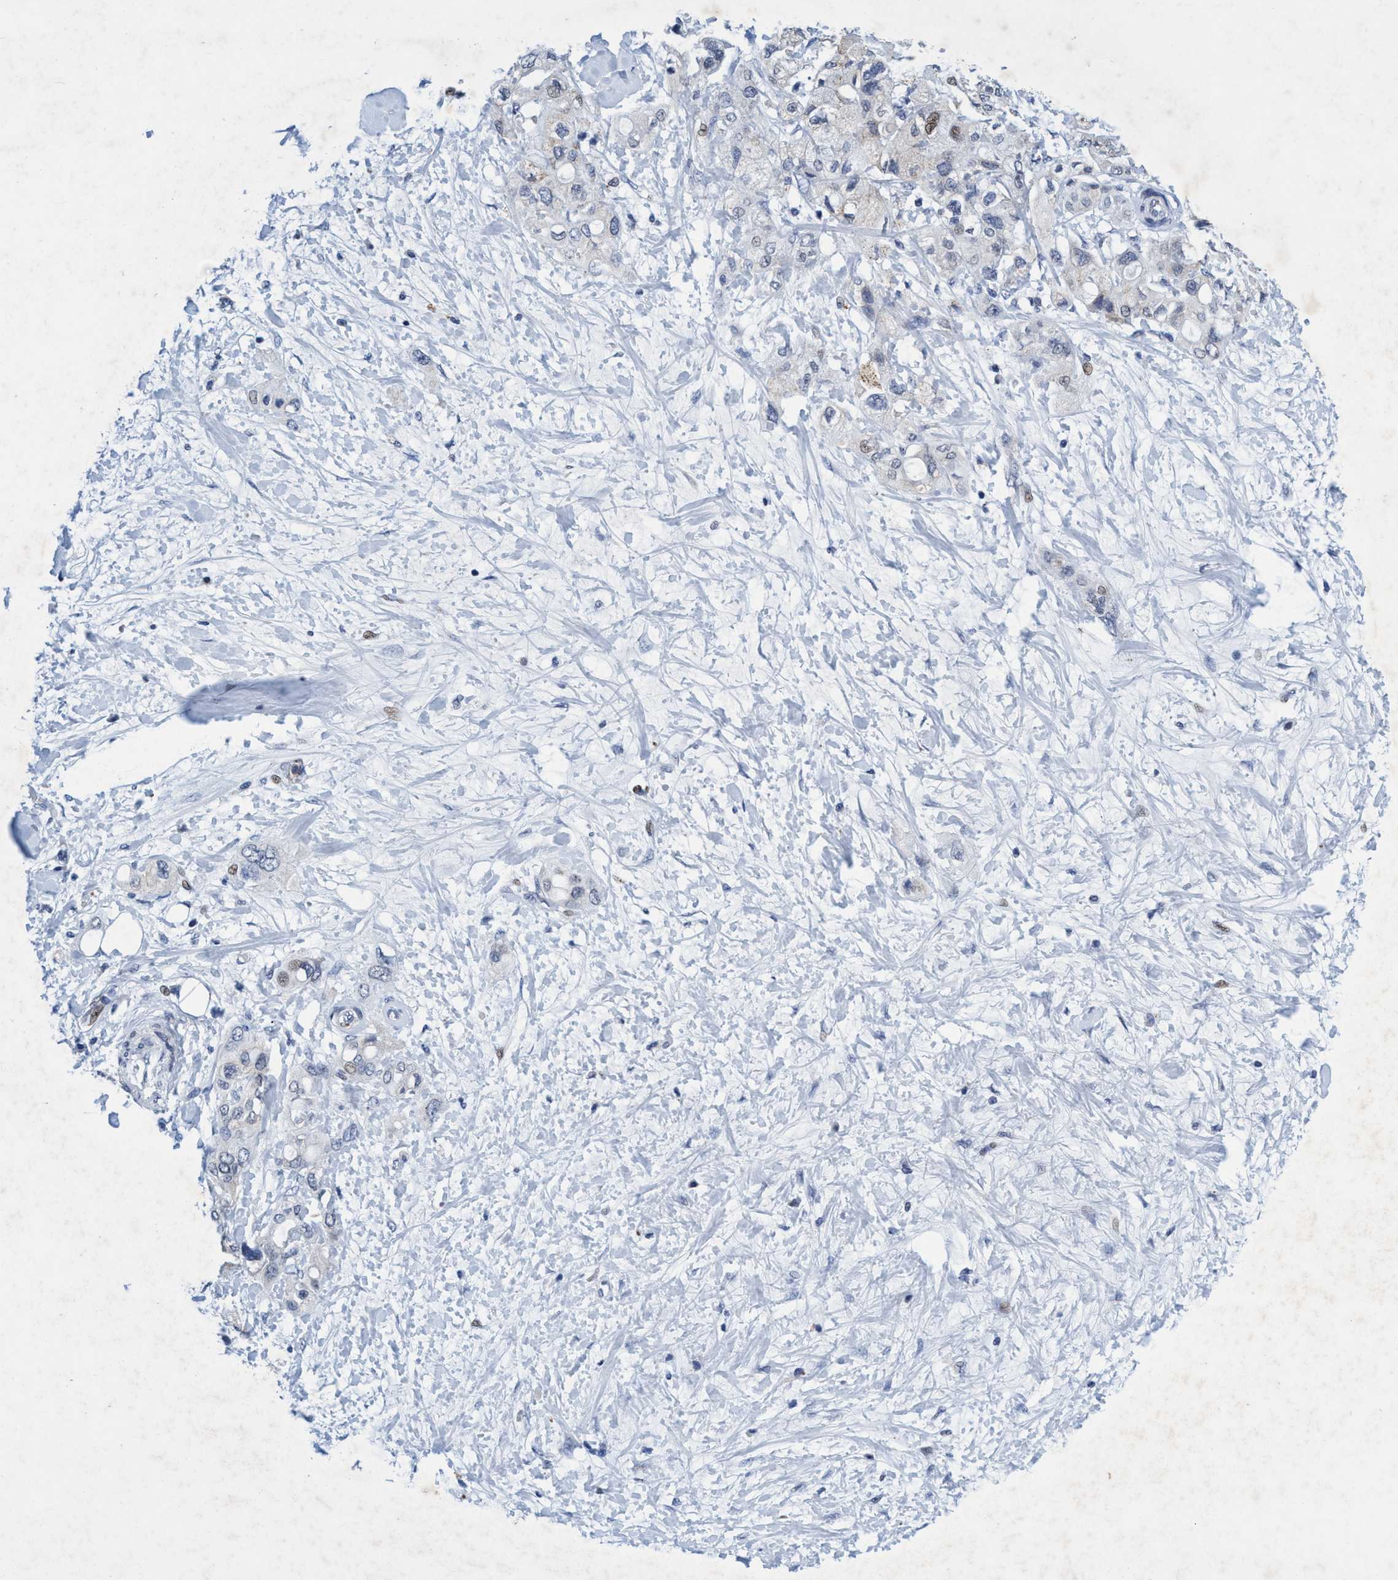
{"staining": {"intensity": "weak", "quantity": "<25%", "location": "cytoplasmic/membranous,nuclear"}, "tissue": "pancreatic cancer", "cell_type": "Tumor cells", "image_type": "cancer", "snomed": [{"axis": "morphology", "description": "Adenocarcinoma, NOS"}, {"axis": "topography", "description": "Pancreas"}], "caption": "A photomicrograph of pancreatic cancer stained for a protein shows no brown staining in tumor cells. (Stains: DAB IHC with hematoxylin counter stain, Microscopy: brightfield microscopy at high magnification).", "gene": "GRB14", "patient": {"sex": "female", "age": 56}}